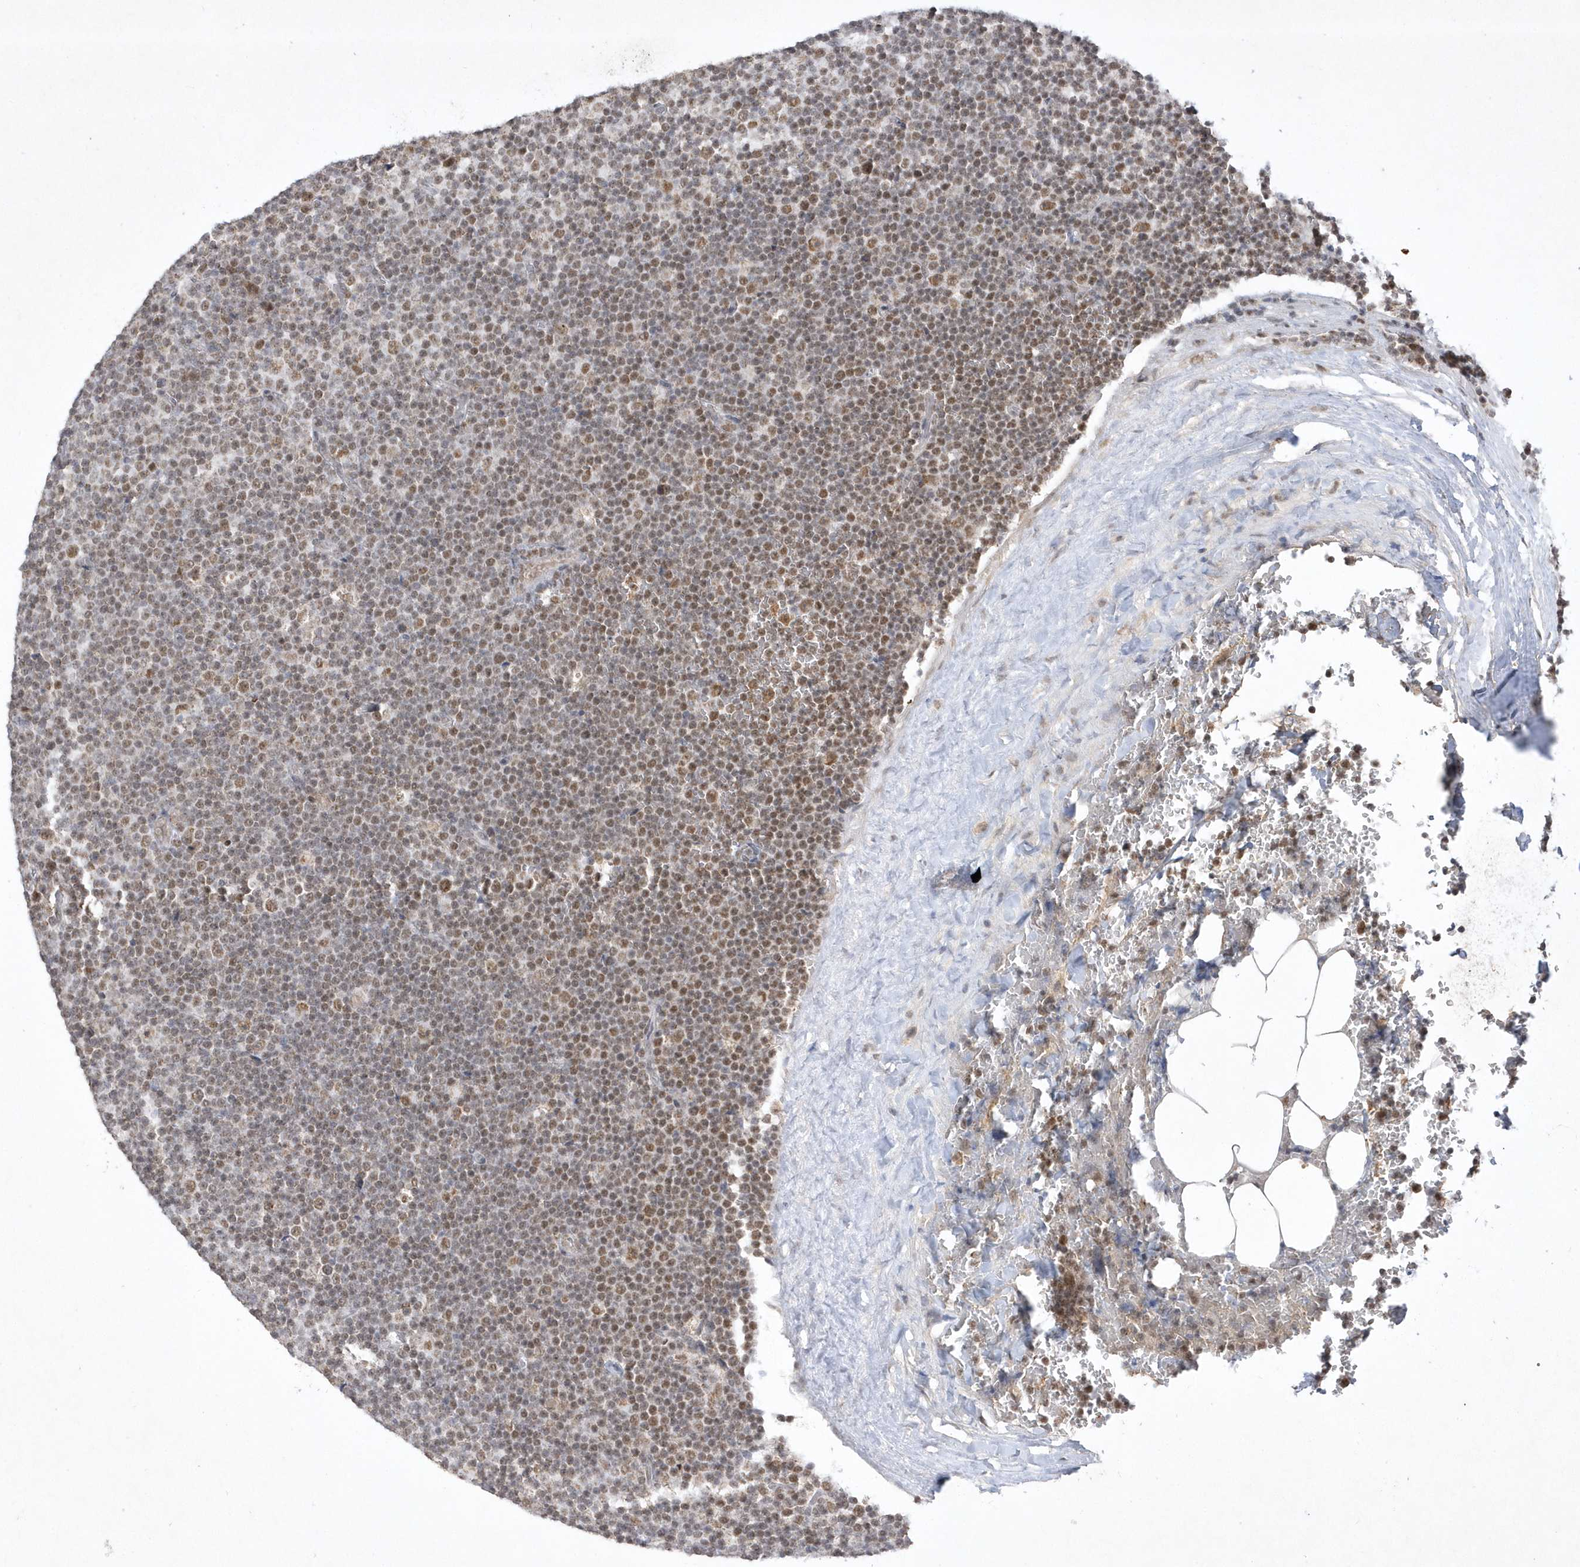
{"staining": {"intensity": "moderate", "quantity": "25%-75%", "location": "nuclear"}, "tissue": "lymphoma", "cell_type": "Tumor cells", "image_type": "cancer", "snomed": [{"axis": "morphology", "description": "Malignant lymphoma, non-Hodgkin's type, Low grade"}, {"axis": "topography", "description": "Lymph node"}], "caption": "Moderate nuclear expression is present in approximately 25%-75% of tumor cells in low-grade malignant lymphoma, non-Hodgkin's type.", "gene": "CPSF3", "patient": {"sex": "female", "age": 67}}